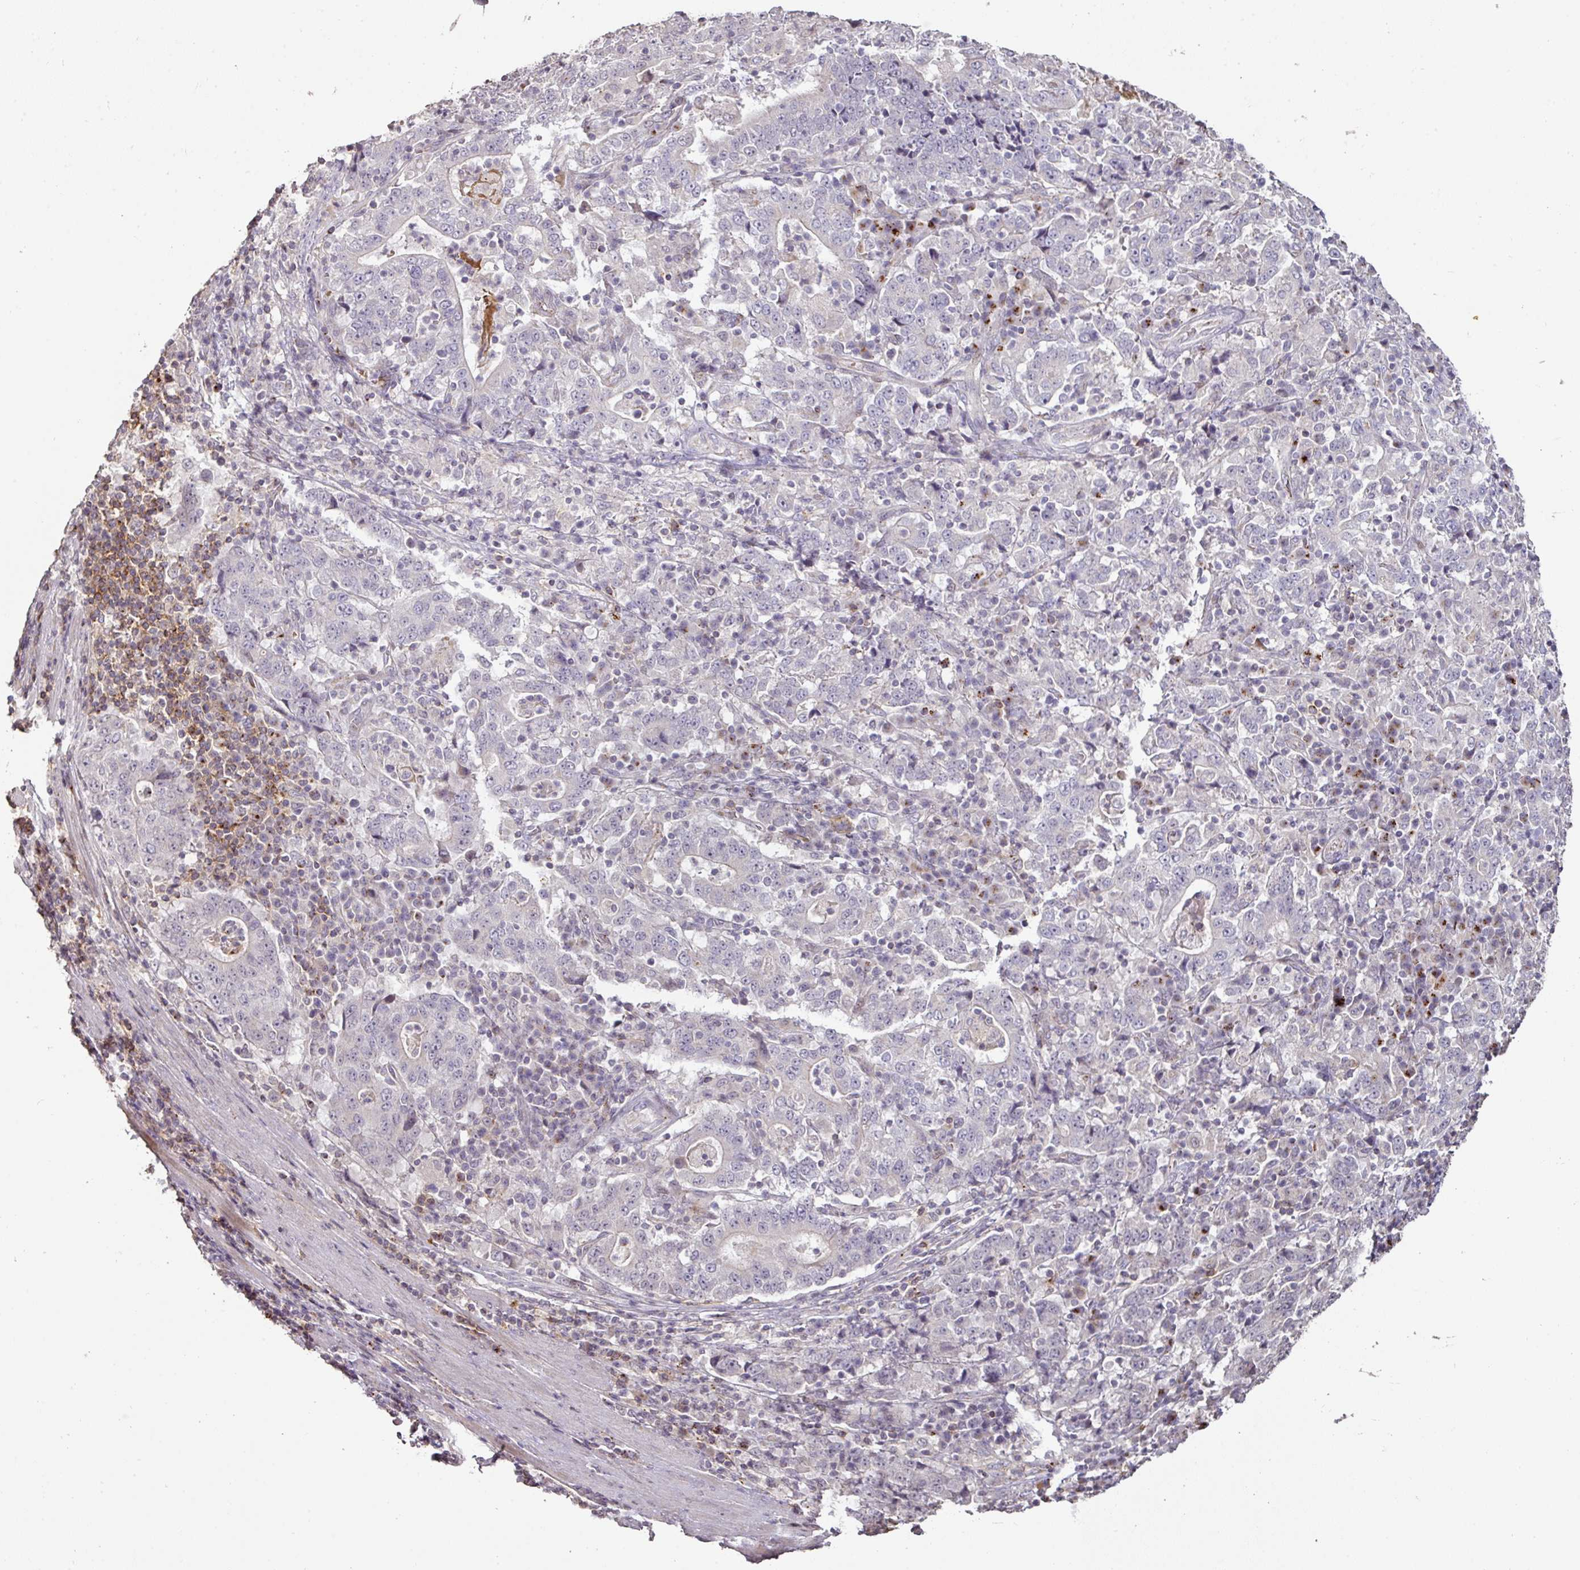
{"staining": {"intensity": "negative", "quantity": "none", "location": "none"}, "tissue": "stomach cancer", "cell_type": "Tumor cells", "image_type": "cancer", "snomed": [{"axis": "morphology", "description": "Normal tissue, NOS"}, {"axis": "morphology", "description": "Adenocarcinoma, NOS"}, {"axis": "topography", "description": "Stomach, upper"}, {"axis": "topography", "description": "Stomach"}], "caption": "The immunohistochemistry (IHC) image has no significant positivity in tumor cells of adenocarcinoma (stomach) tissue.", "gene": "CXCR5", "patient": {"sex": "male", "age": 59}}